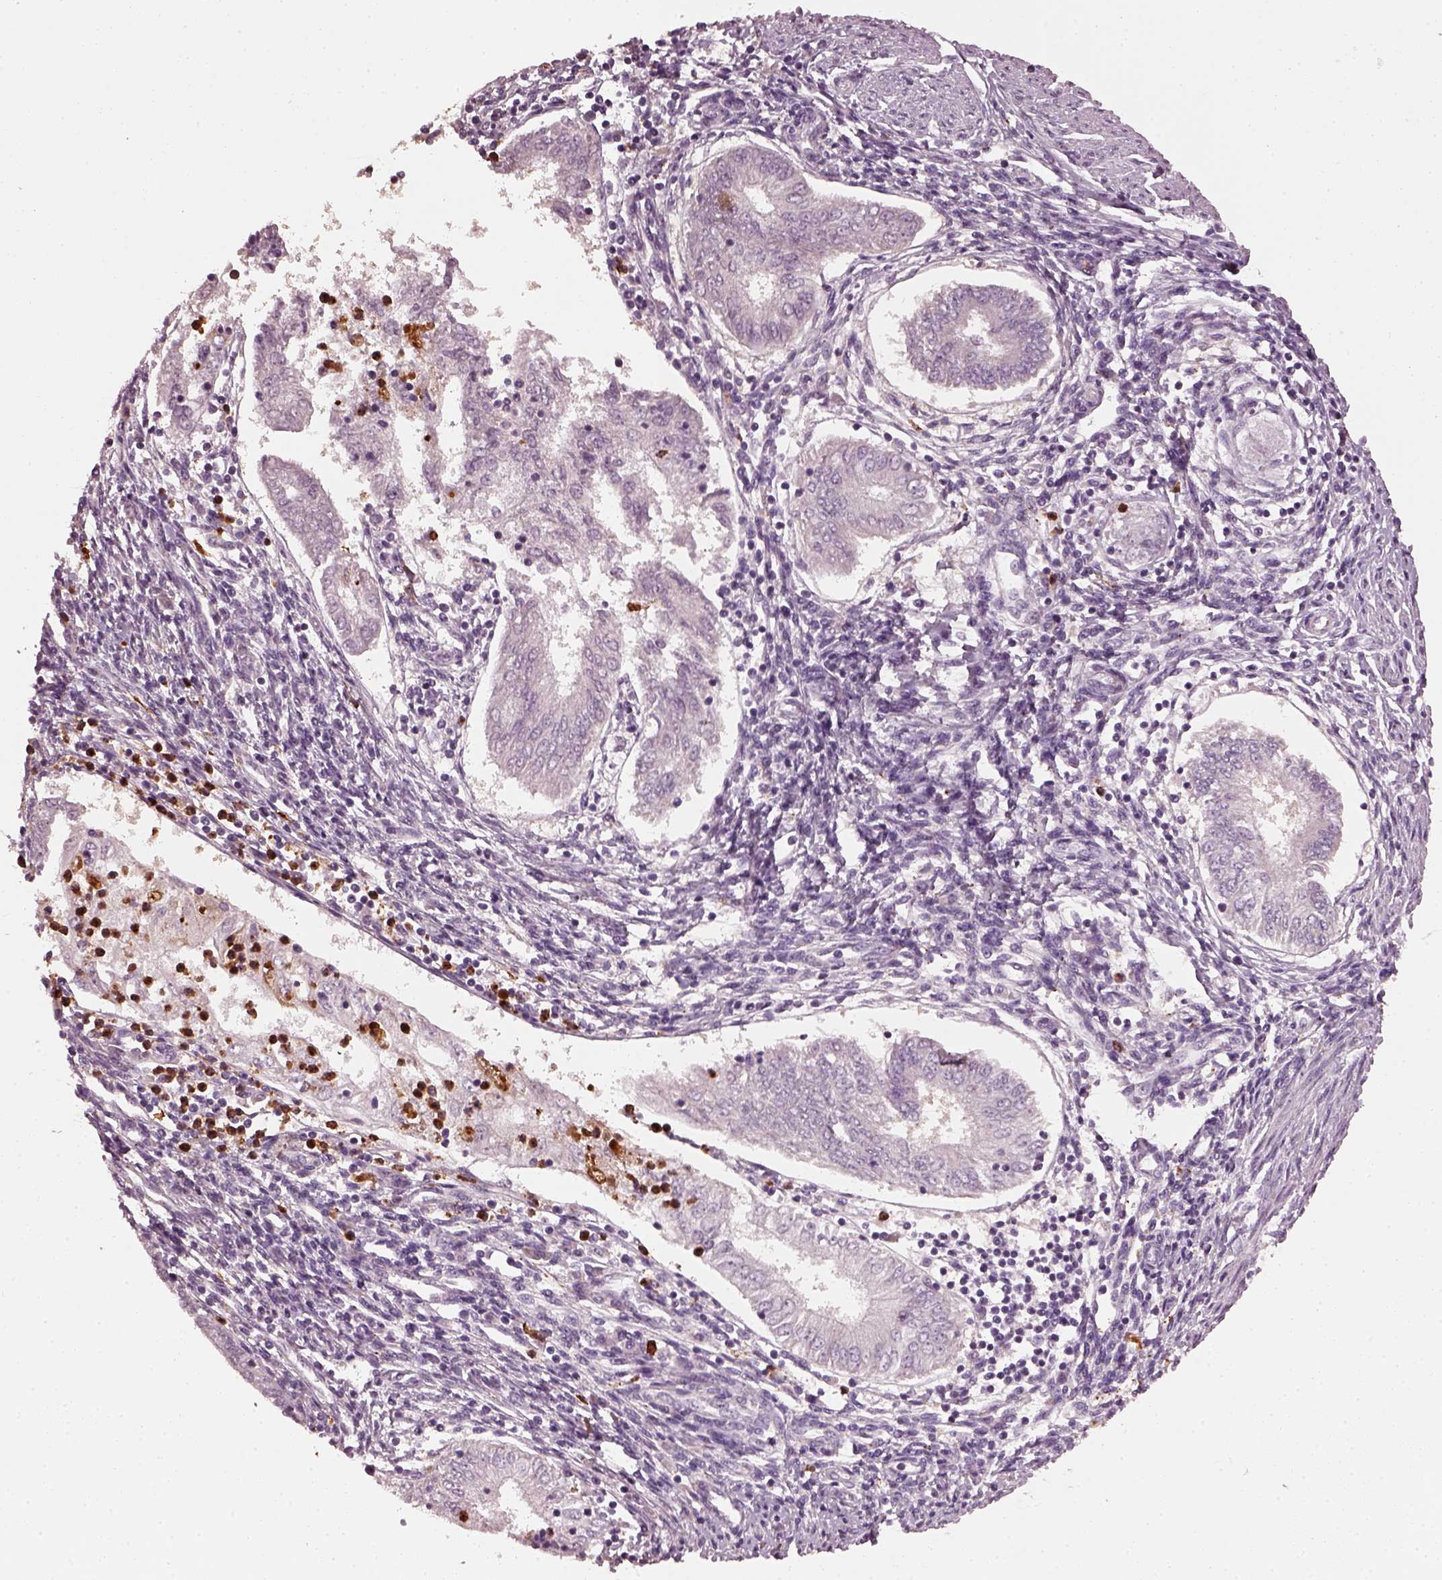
{"staining": {"intensity": "negative", "quantity": "none", "location": "none"}, "tissue": "endometrial cancer", "cell_type": "Tumor cells", "image_type": "cancer", "snomed": [{"axis": "morphology", "description": "Adenocarcinoma, NOS"}, {"axis": "topography", "description": "Endometrium"}], "caption": "A photomicrograph of endometrial adenocarcinoma stained for a protein demonstrates no brown staining in tumor cells.", "gene": "RUFY3", "patient": {"sex": "female", "age": 68}}